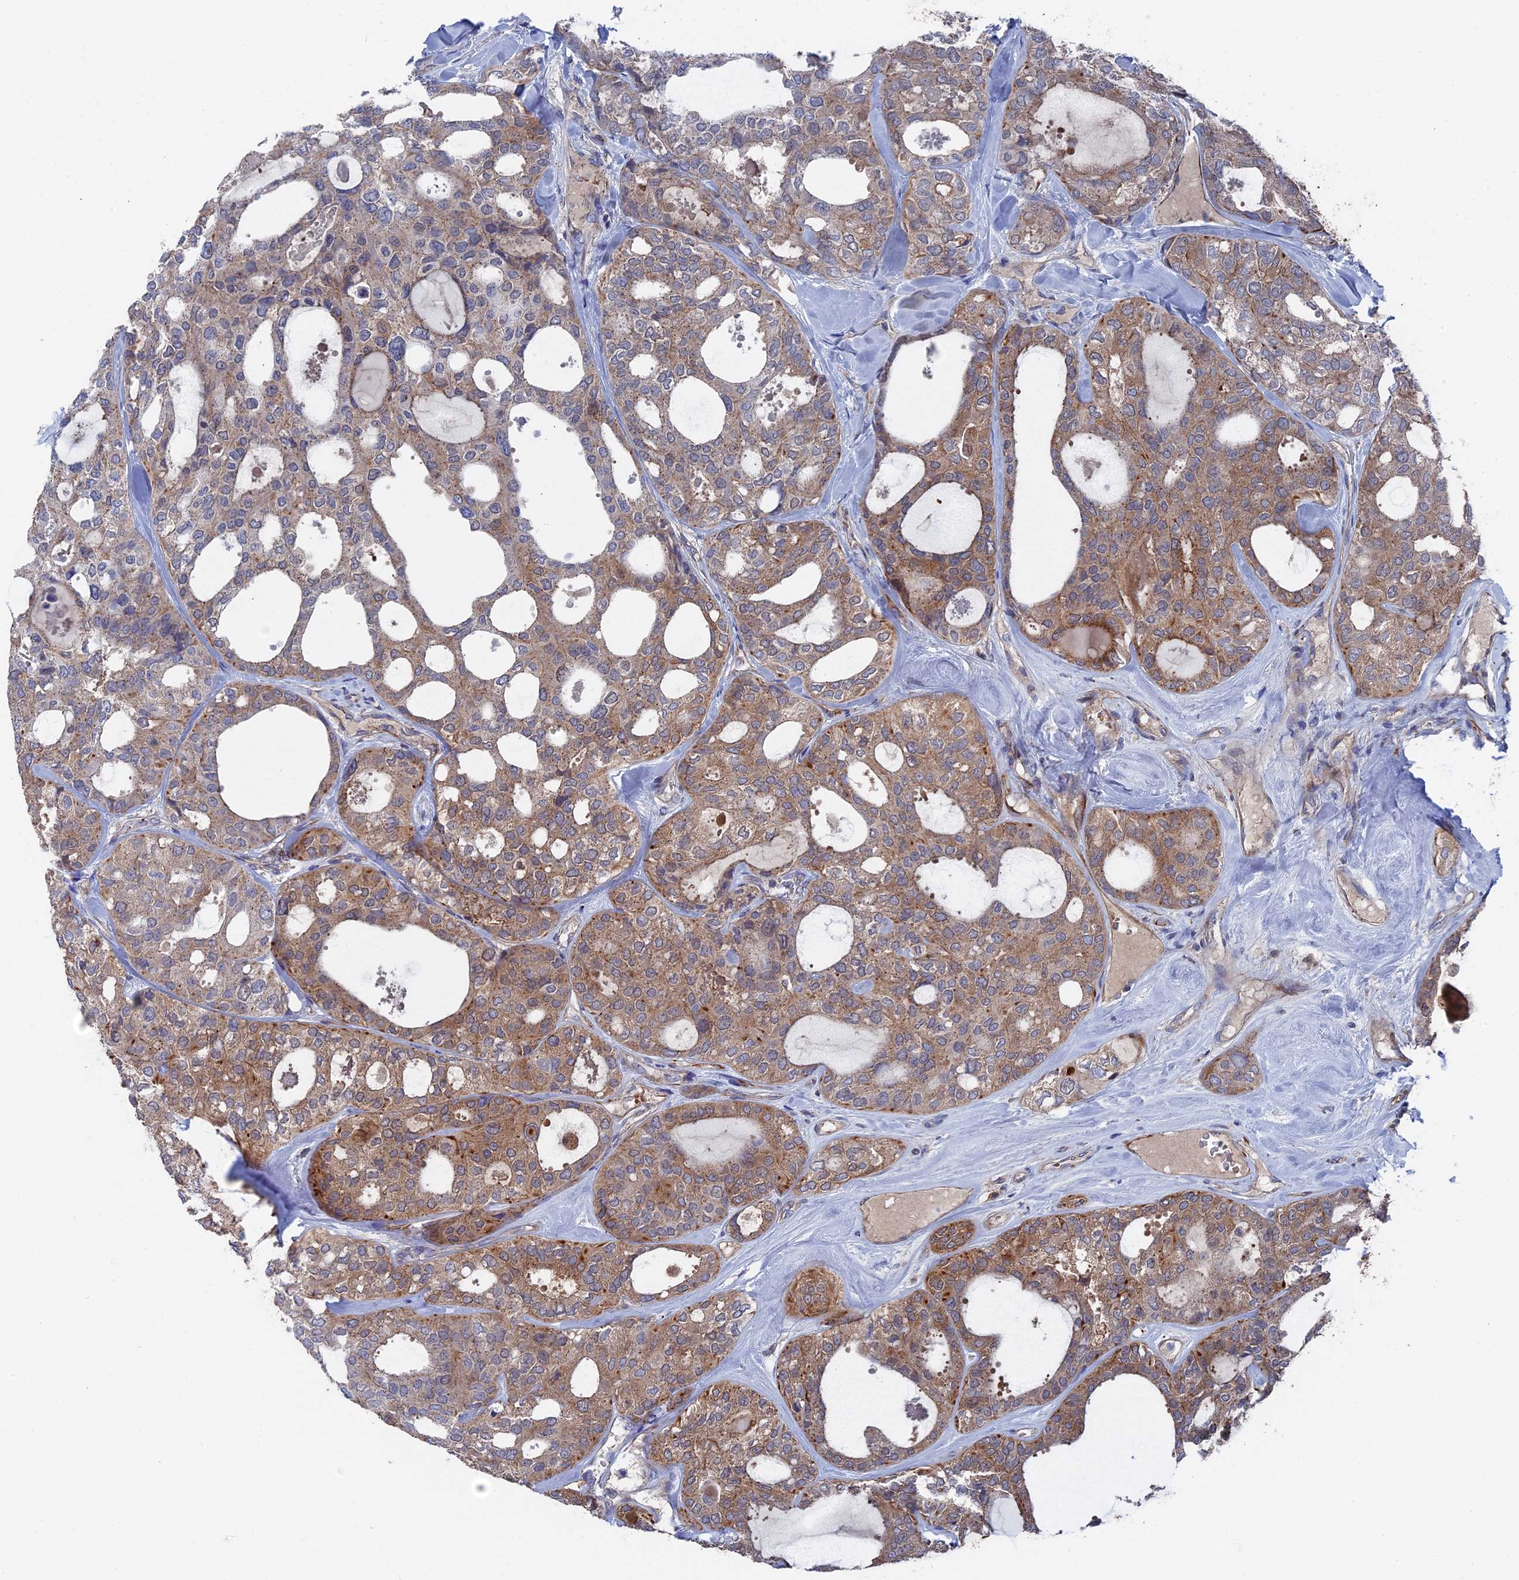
{"staining": {"intensity": "moderate", "quantity": "25%-75%", "location": "cytoplasmic/membranous"}, "tissue": "thyroid cancer", "cell_type": "Tumor cells", "image_type": "cancer", "snomed": [{"axis": "morphology", "description": "Follicular adenoma carcinoma, NOS"}, {"axis": "topography", "description": "Thyroid gland"}], "caption": "Protein staining exhibits moderate cytoplasmic/membranous expression in about 25%-75% of tumor cells in thyroid follicular adenoma carcinoma.", "gene": "SMG9", "patient": {"sex": "male", "age": 75}}